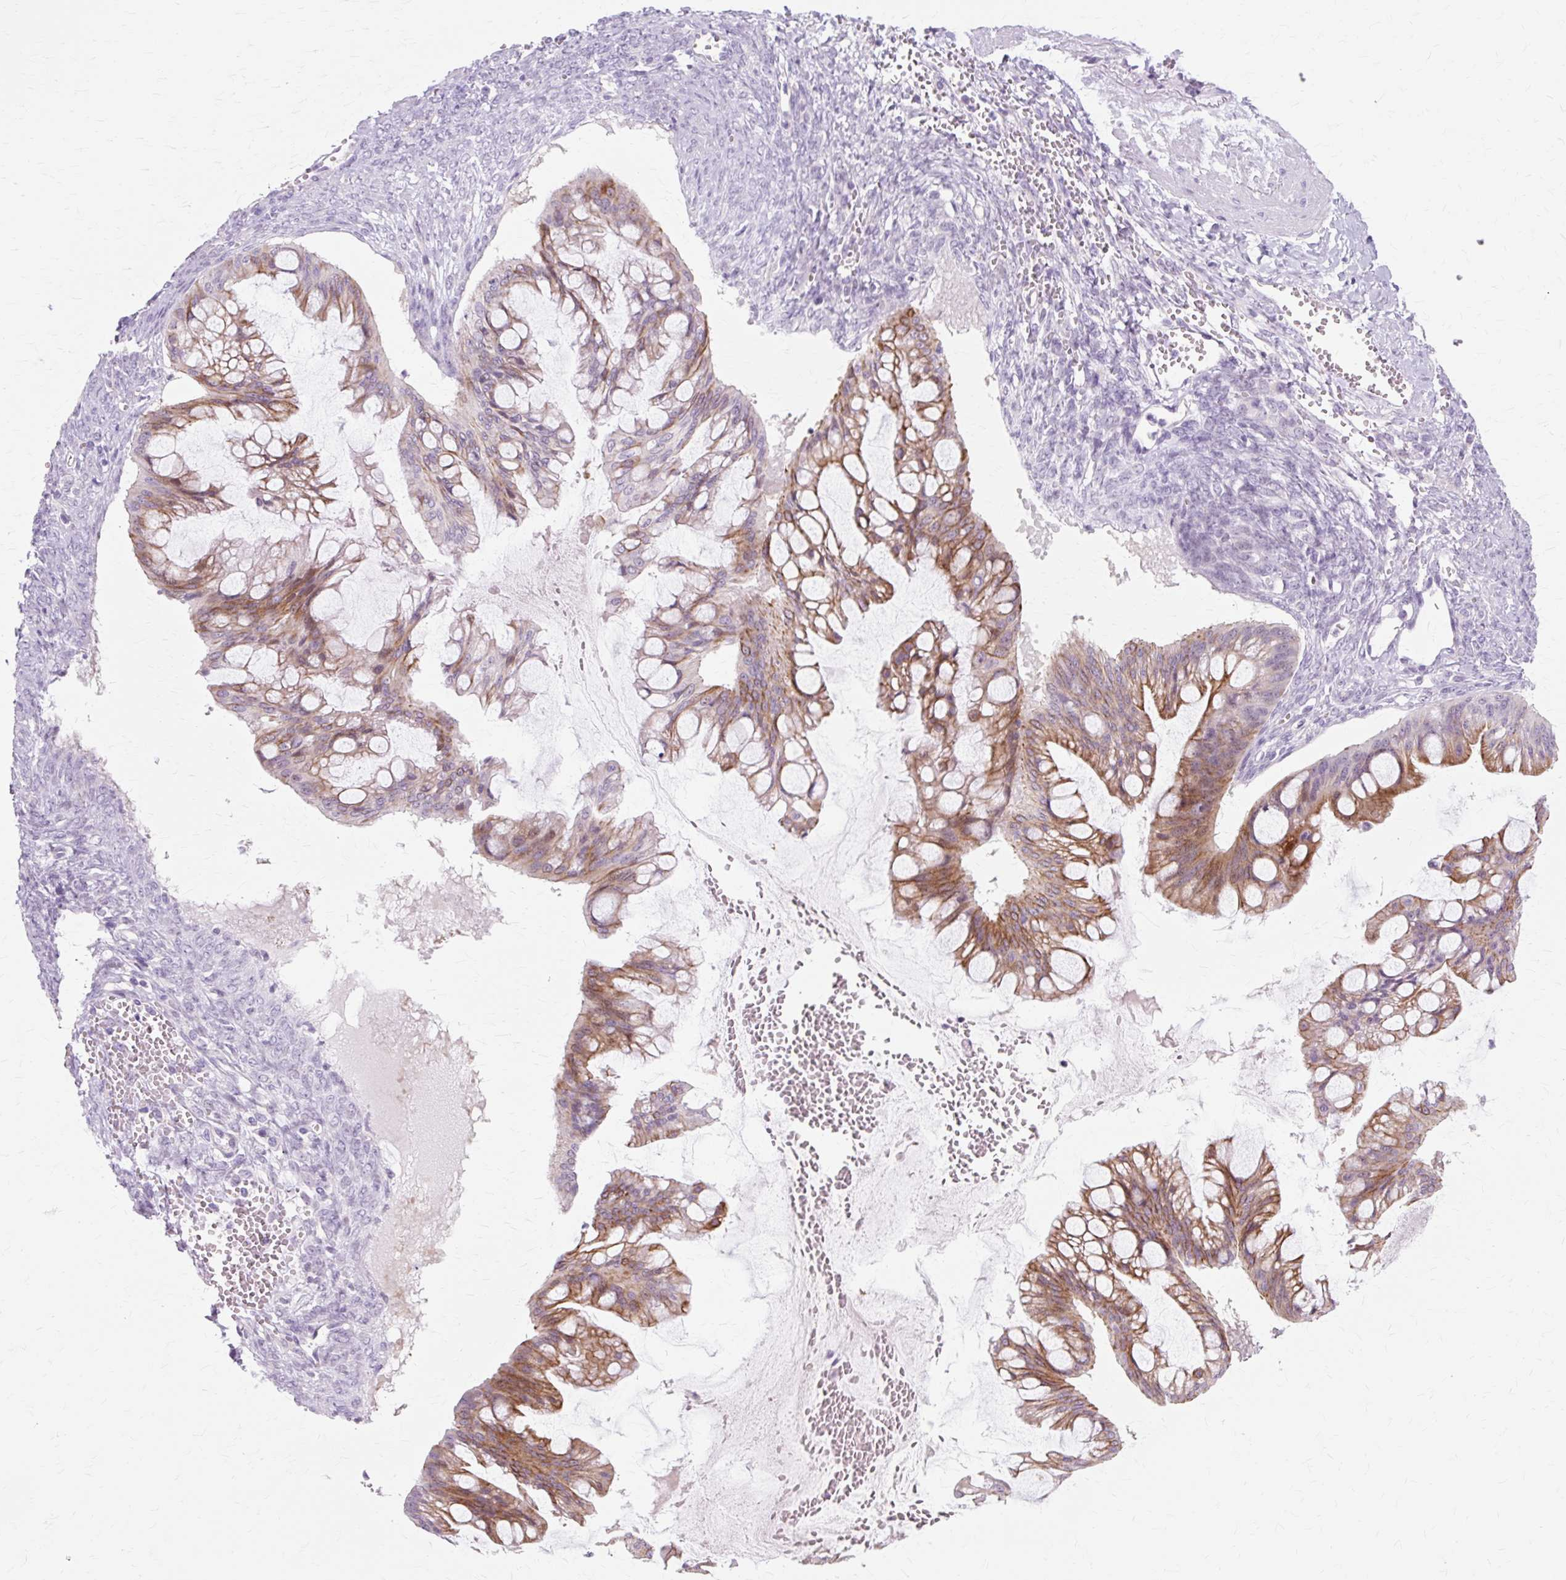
{"staining": {"intensity": "moderate", "quantity": ">75%", "location": "cytoplasmic/membranous"}, "tissue": "ovarian cancer", "cell_type": "Tumor cells", "image_type": "cancer", "snomed": [{"axis": "morphology", "description": "Cystadenocarcinoma, mucinous, NOS"}, {"axis": "topography", "description": "Ovary"}], "caption": "Ovarian mucinous cystadenocarcinoma stained with a protein marker shows moderate staining in tumor cells.", "gene": "IRX2", "patient": {"sex": "female", "age": 73}}